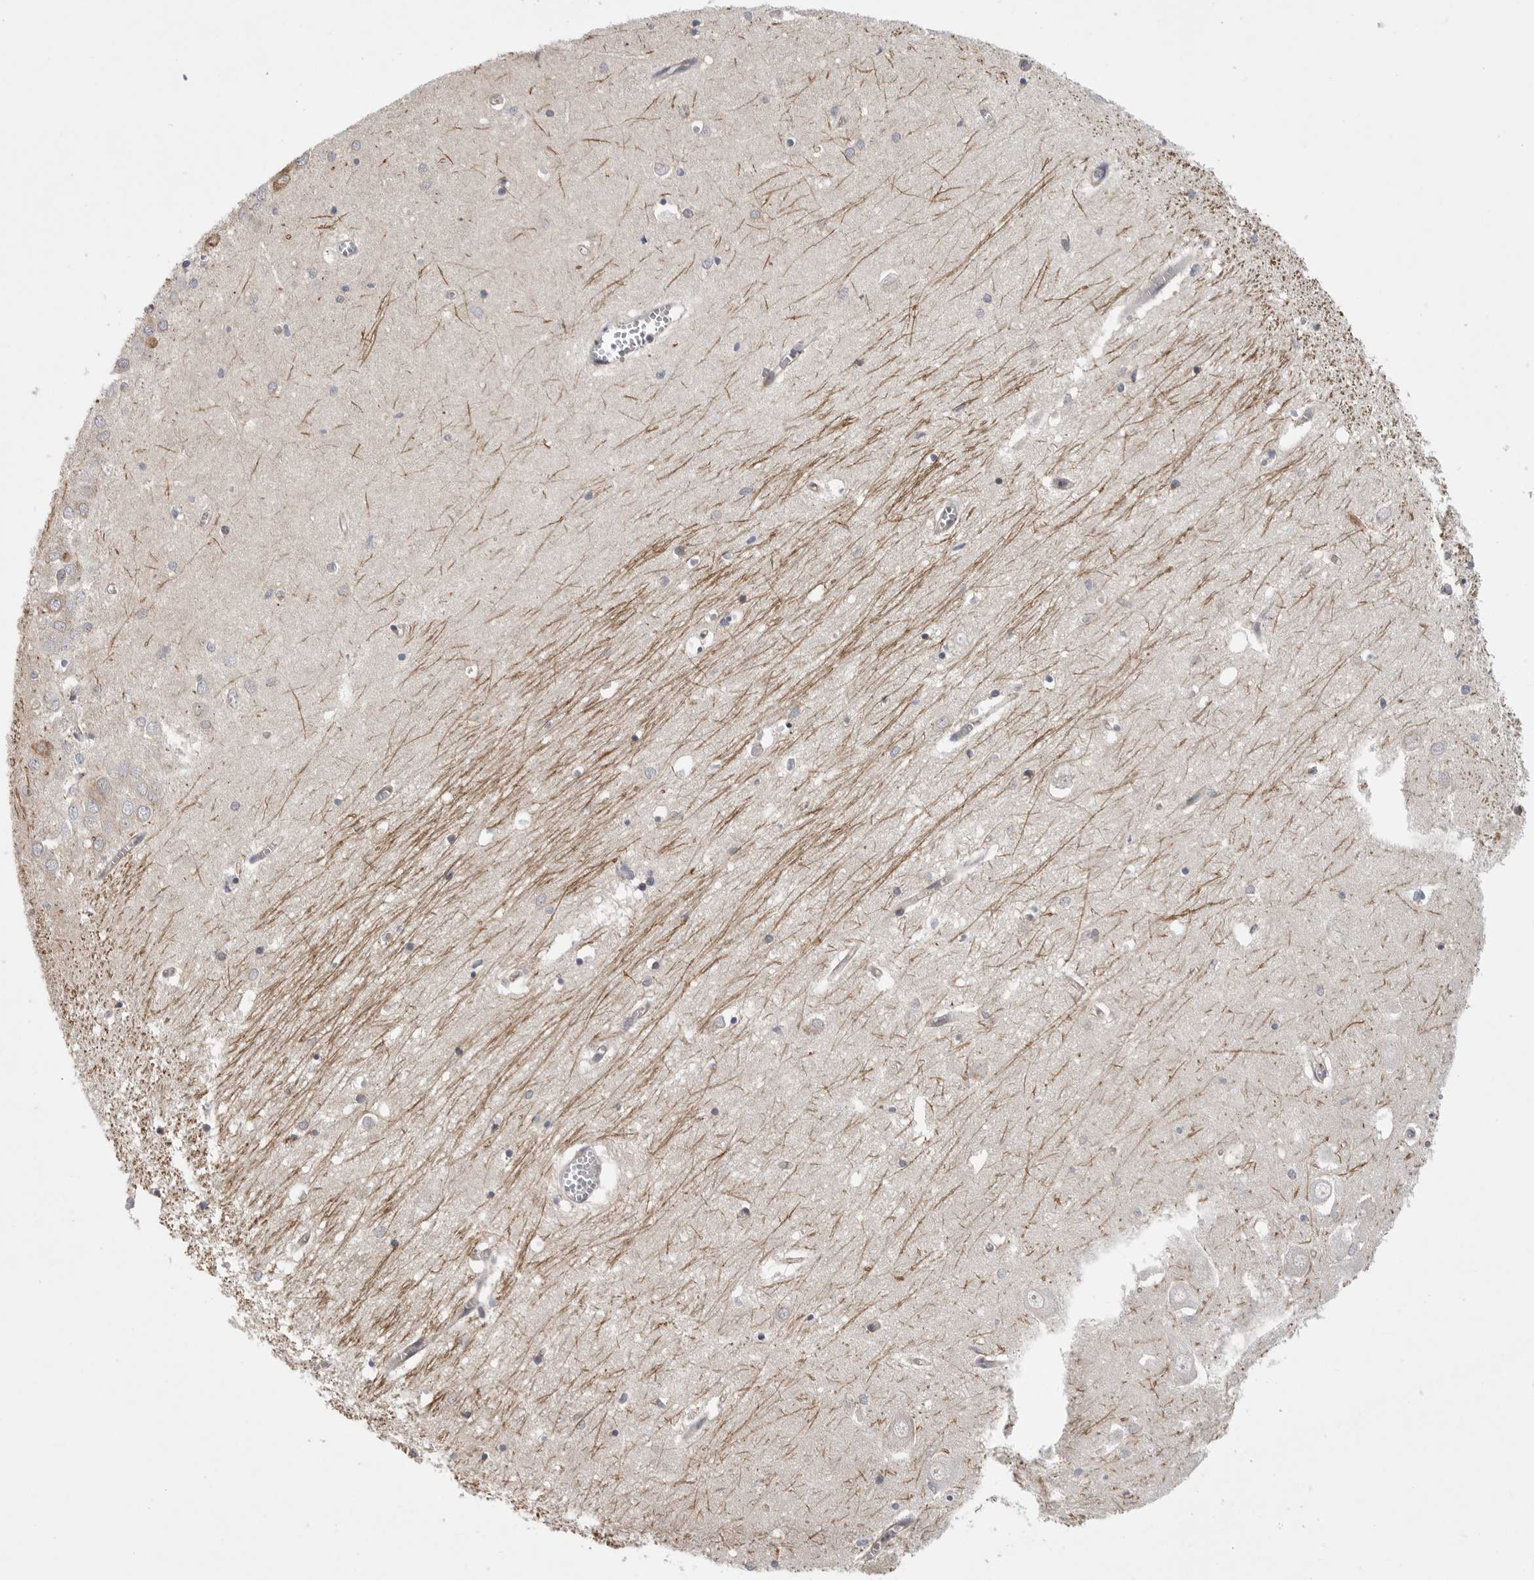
{"staining": {"intensity": "moderate", "quantity": "<25%", "location": "cytoplasmic/membranous"}, "tissue": "hippocampus", "cell_type": "Glial cells", "image_type": "normal", "snomed": [{"axis": "morphology", "description": "Normal tissue, NOS"}, {"axis": "topography", "description": "Hippocampus"}], "caption": "Moderate cytoplasmic/membranous positivity is appreciated in about <25% of glial cells in normal hippocampus. The staining was performed using DAB to visualize the protein expression in brown, while the nuclei were stained in blue with hematoxylin (Magnification: 20x).", "gene": "FBXO43", "patient": {"sex": "male", "age": 70}}